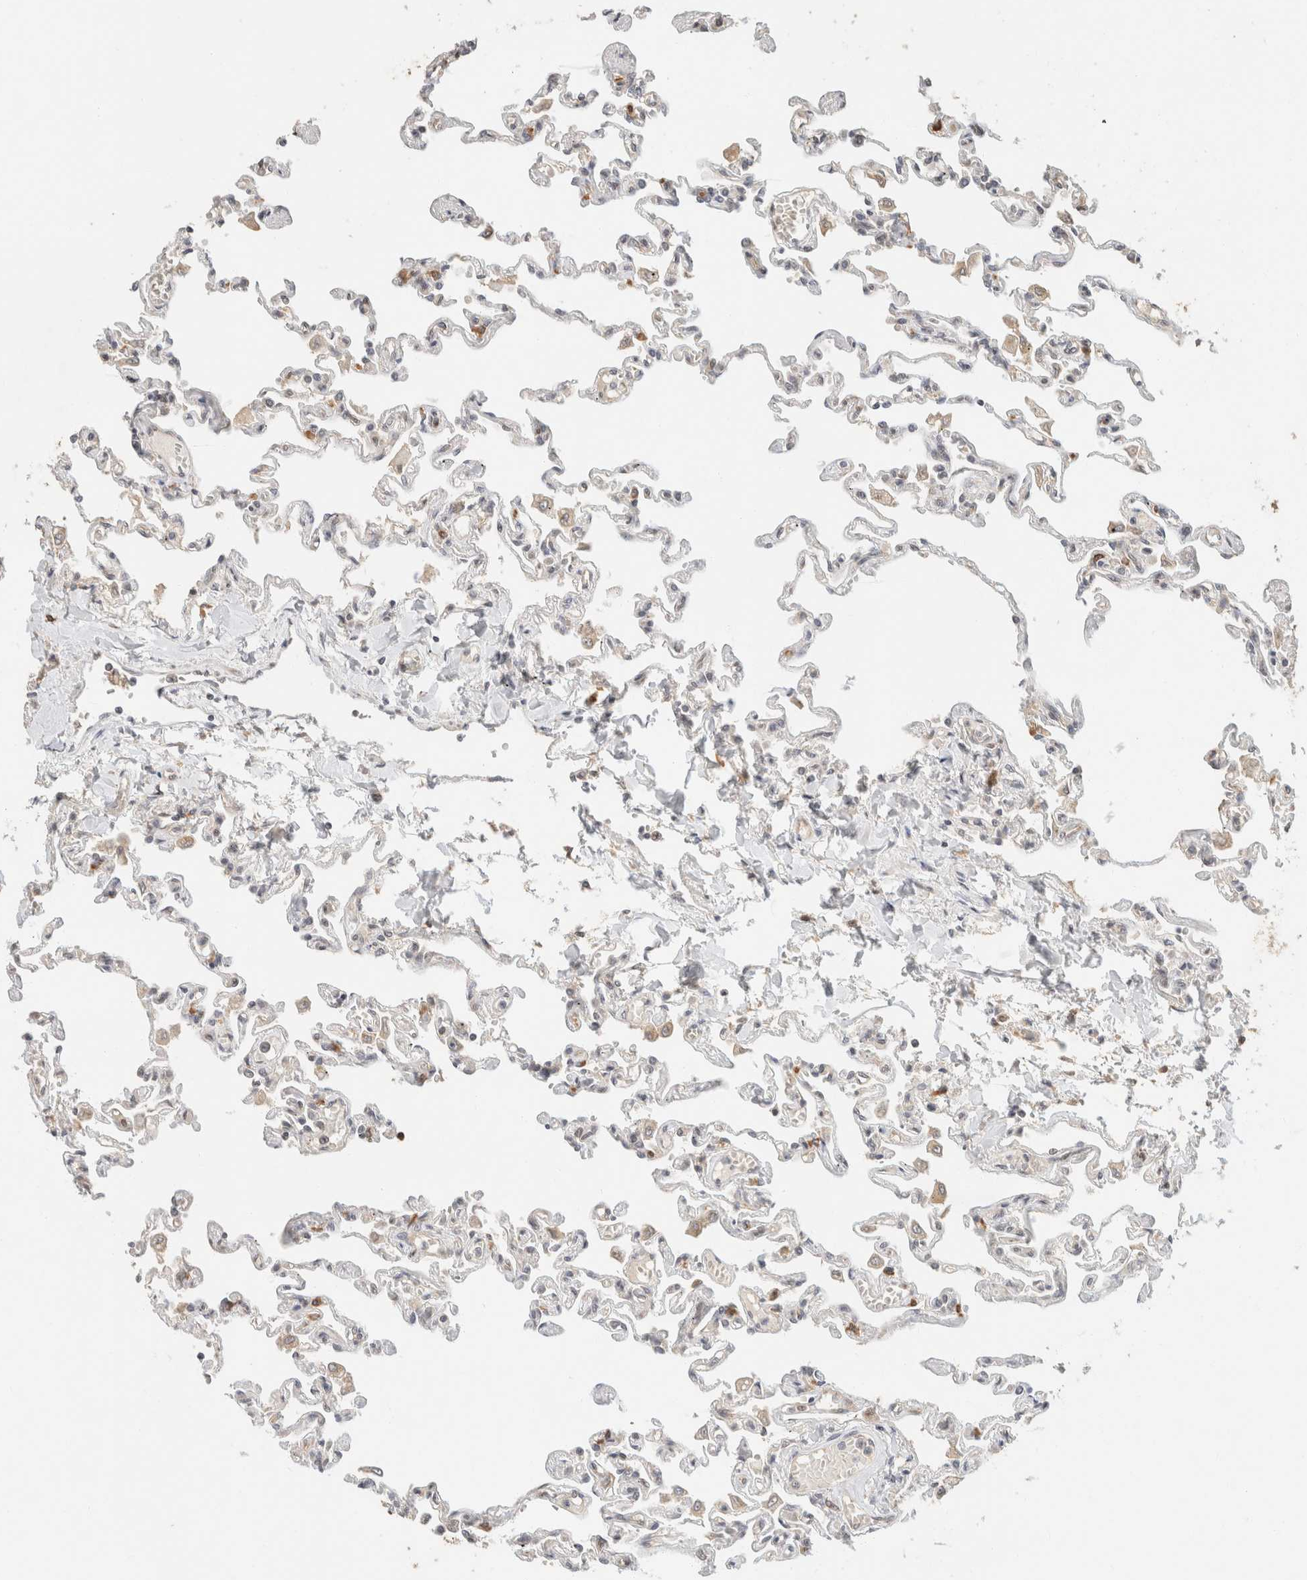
{"staining": {"intensity": "weak", "quantity": "<25%", "location": "cytoplasmic/membranous"}, "tissue": "lung", "cell_type": "Alveolar cells", "image_type": "normal", "snomed": [{"axis": "morphology", "description": "Normal tissue, NOS"}, {"axis": "topography", "description": "Lung"}], "caption": "DAB immunohistochemical staining of normal lung reveals no significant expression in alveolar cells.", "gene": "TACC1", "patient": {"sex": "male", "age": 21}}